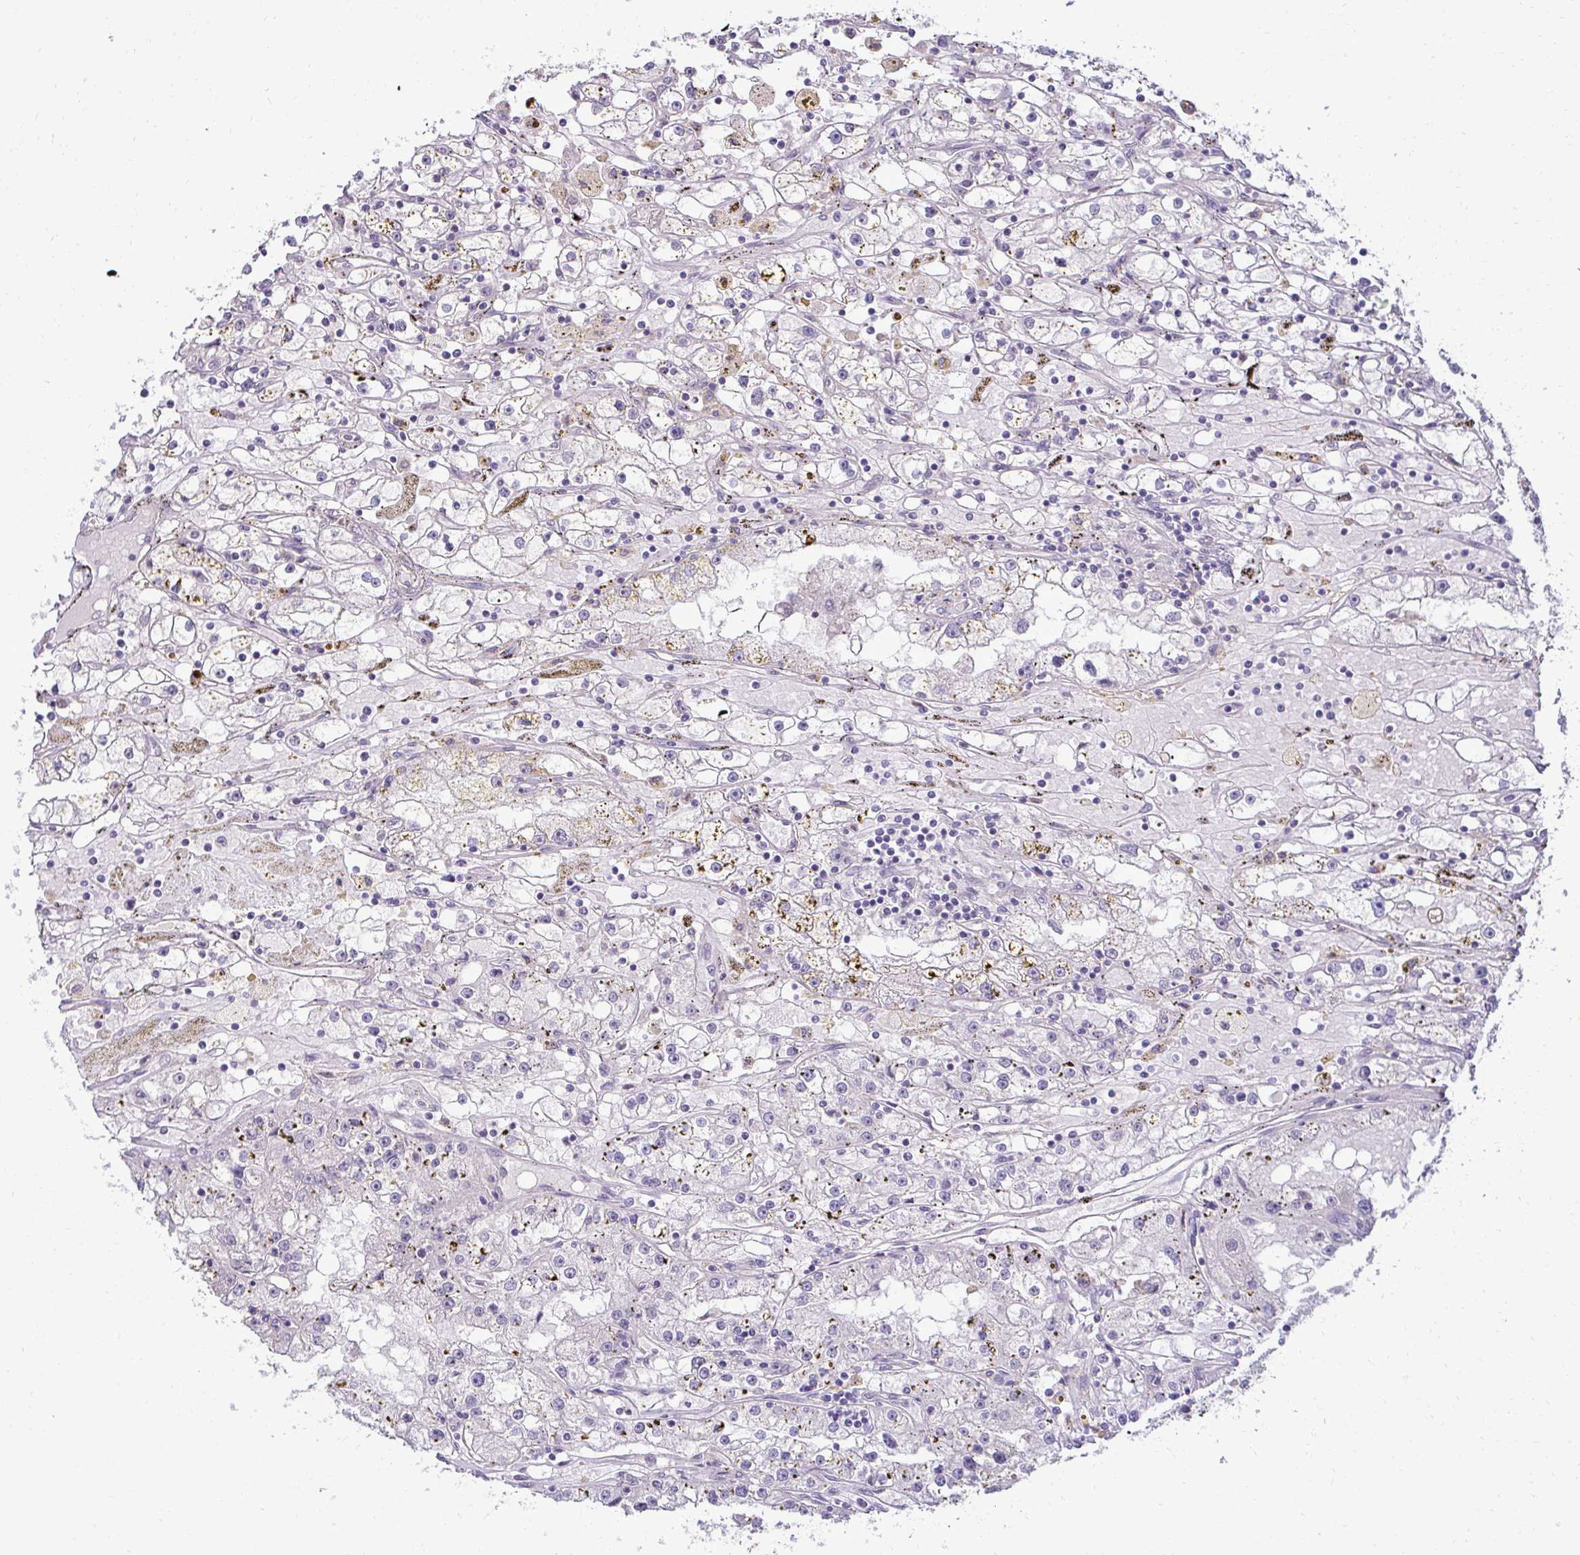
{"staining": {"intensity": "moderate", "quantity": "<25%", "location": "cytoplasmic/membranous"}, "tissue": "renal cancer", "cell_type": "Tumor cells", "image_type": "cancer", "snomed": [{"axis": "morphology", "description": "Adenocarcinoma, NOS"}, {"axis": "topography", "description": "Kidney"}], "caption": "The histopathology image exhibits immunohistochemical staining of renal cancer (adenocarcinoma). There is moderate cytoplasmic/membranous staining is identified in about <25% of tumor cells.", "gene": "SLC30A3", "patient": {"sex": "male", "age": 56}}